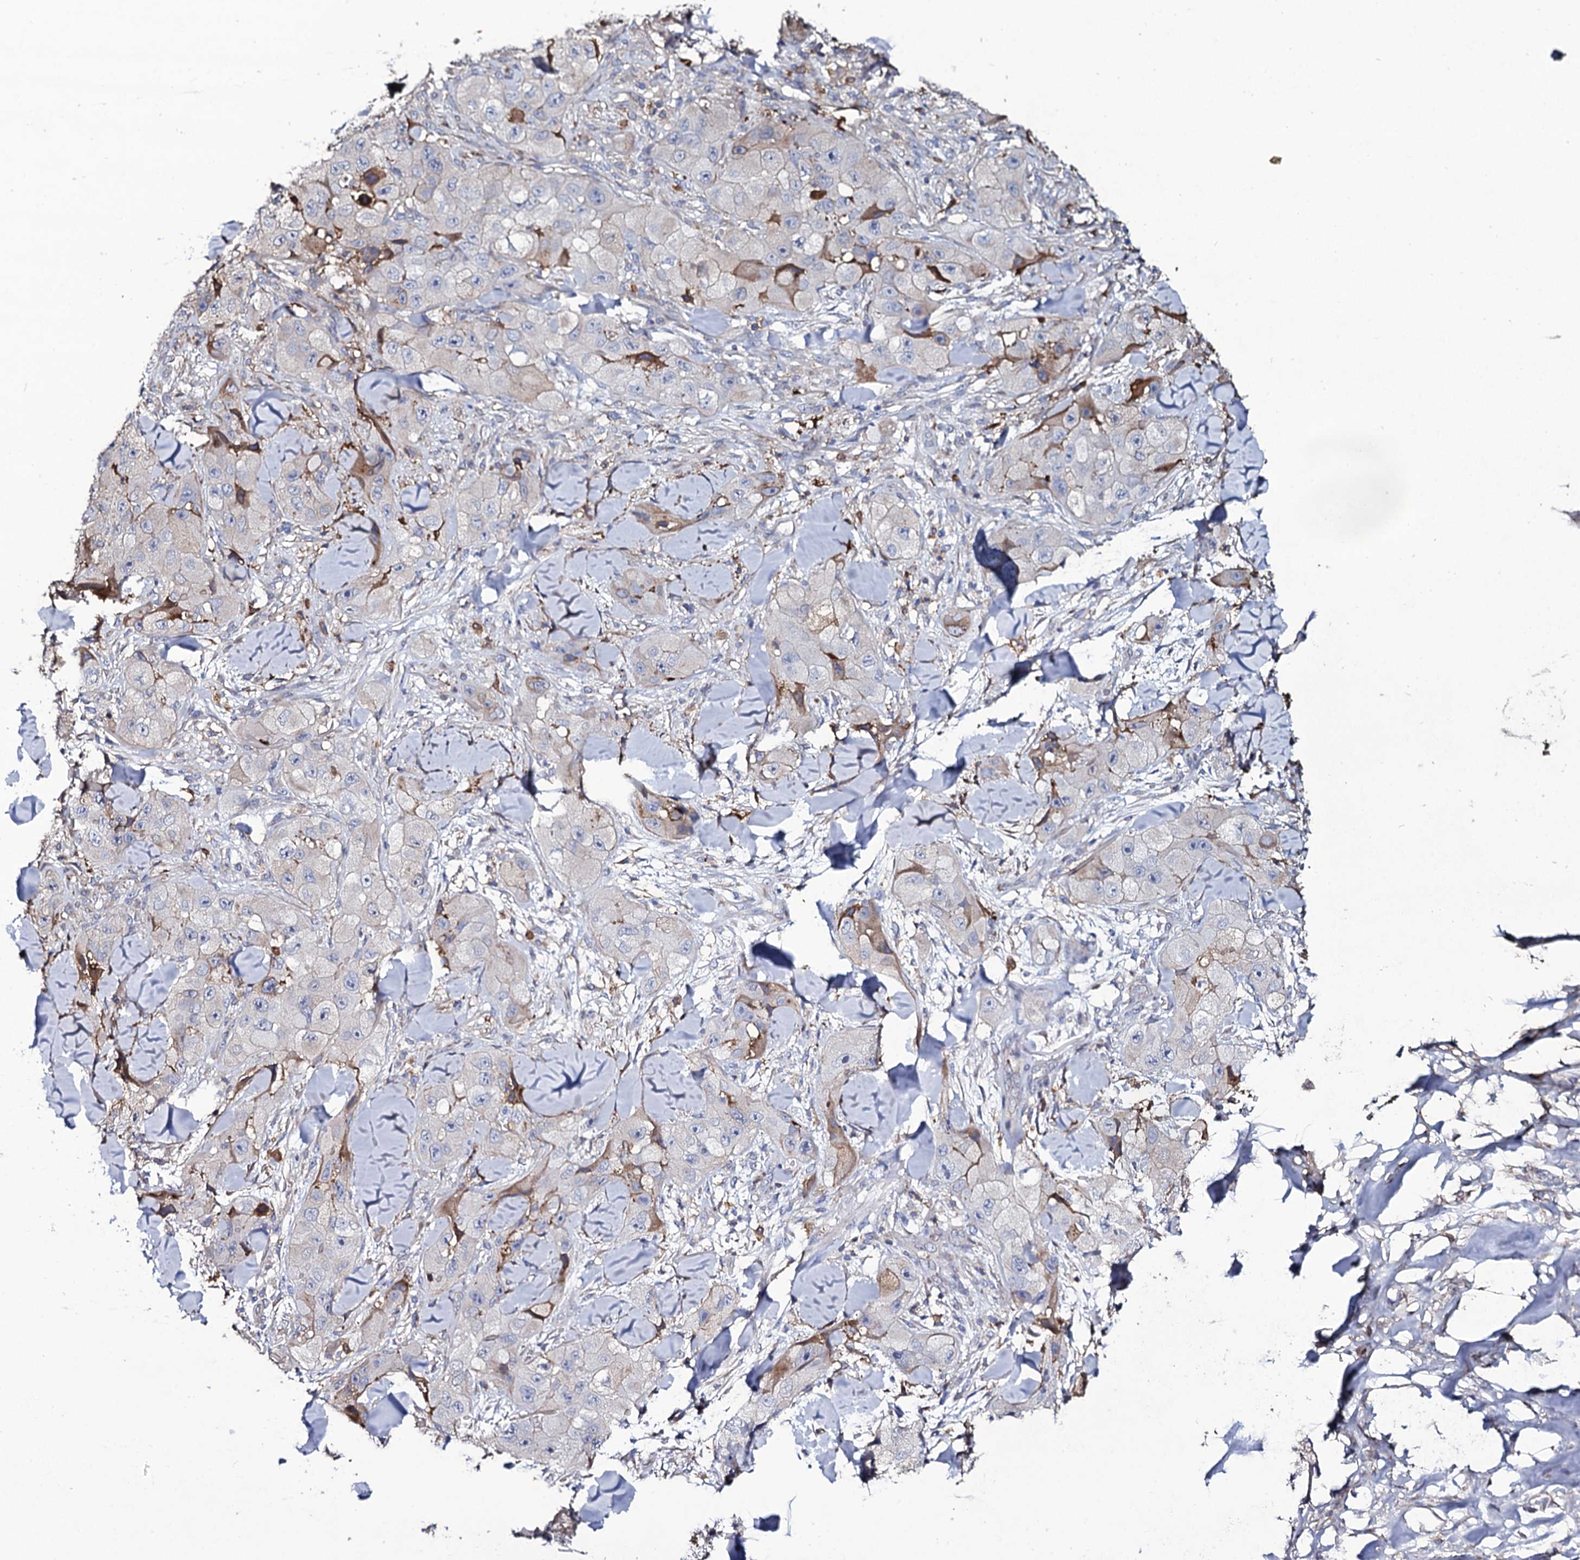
{"staining": {"intensity": "negative", "quantity": "none", "location": "none"}, "tissue": "skin cancer", "cell_type": "Tumor cells", "image_type": "cancer", "snomed": [{"axis": "morphology", "description": "Squamous cell carcinoma, NOS"}, {"axis": "topography", "description": "Skin"}, {"axis": "topography", "description": "Subcutis"}], "caption": "Human skin cancer (squamous cell carcinoma) stained for a protein using immunohistochemistry (IHC) shows no positivity in tumor cells.", "gene": "TTC23", "patient": {"sex": "male", "age": 73}}